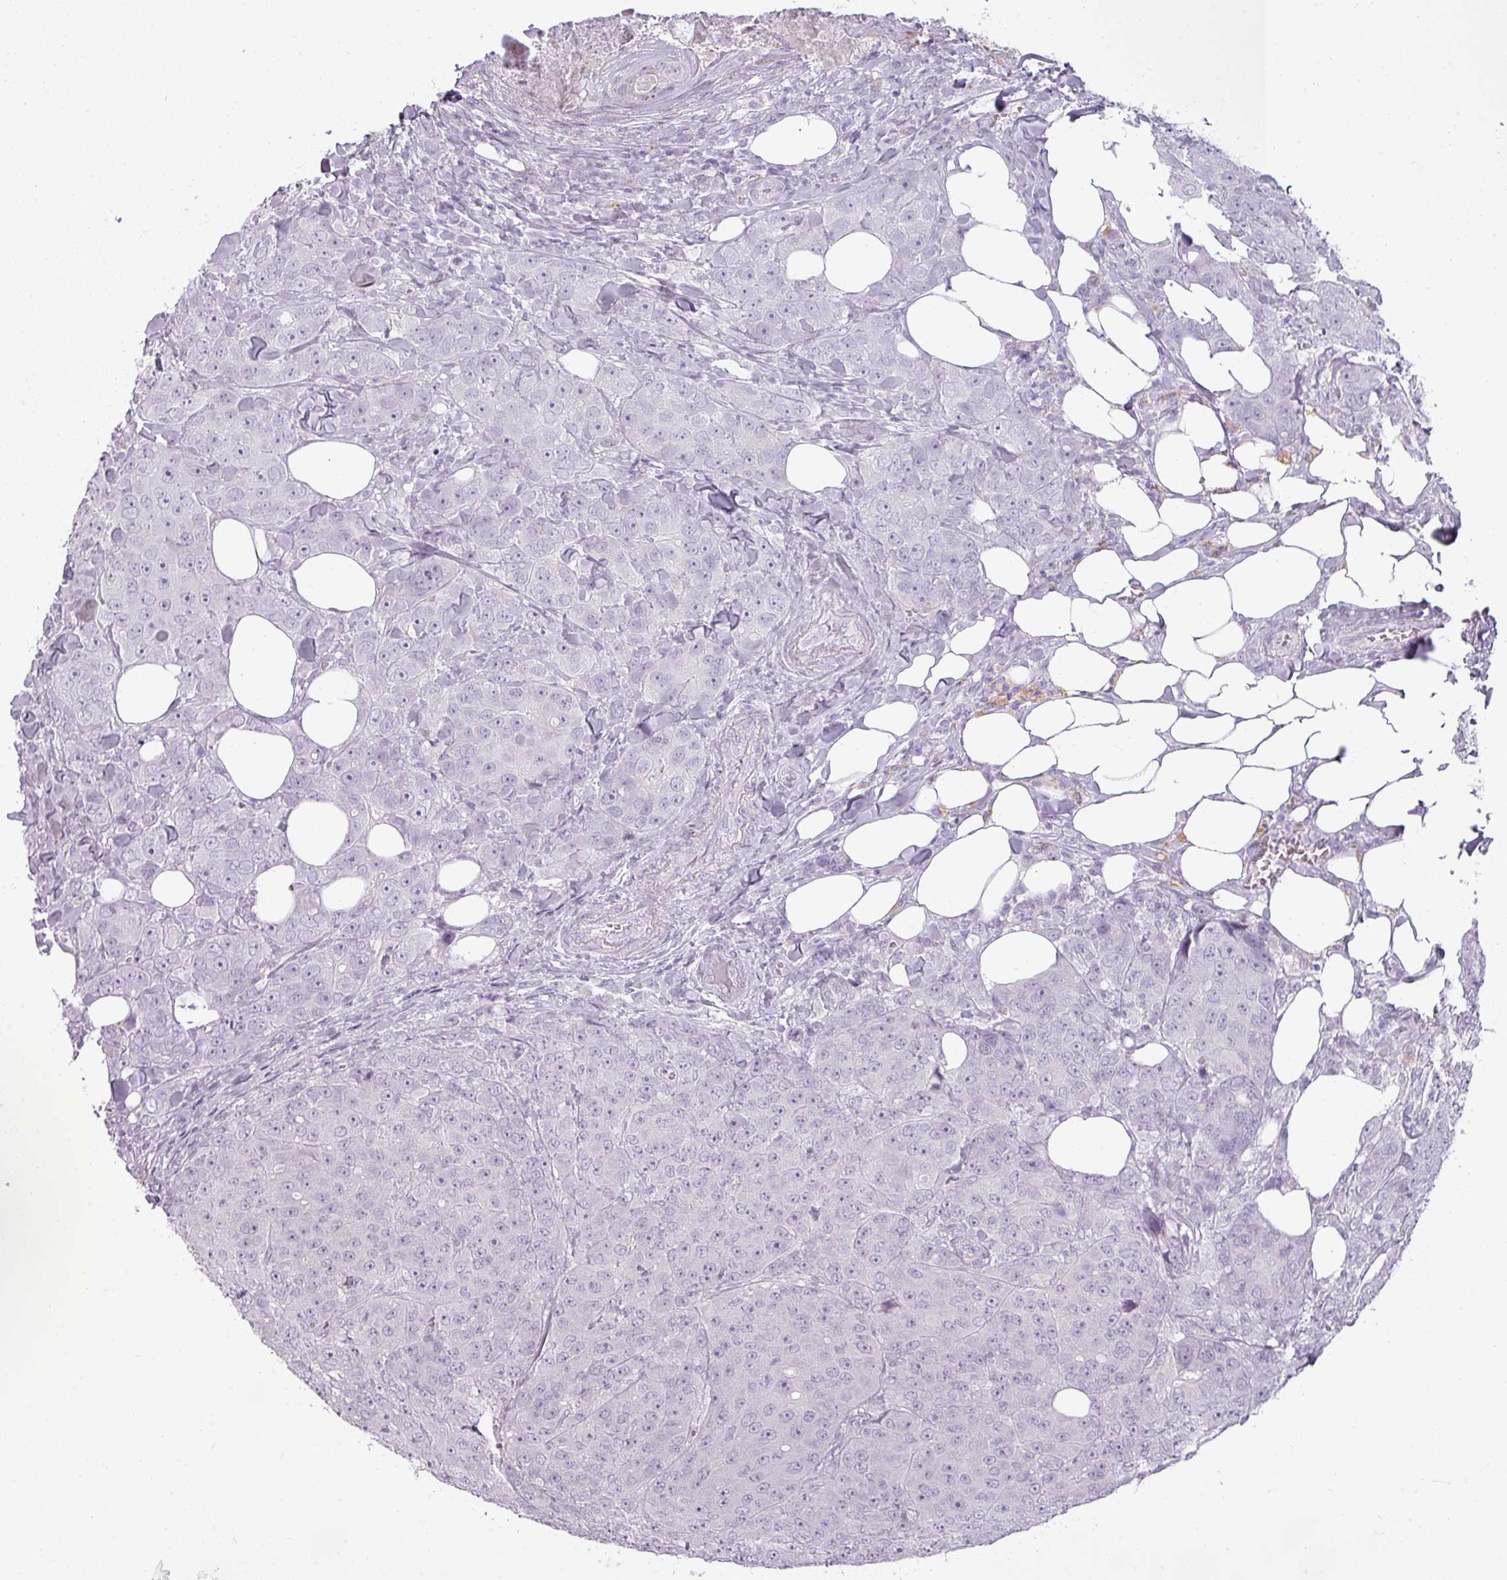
{"staining": {"intensity": "negative", "quantity": "none", "location": "none"}, "tissue": "breast cancer", "cell_type": "Tumor cells", "image_type": "cancer", "snomed": [{"axis": "morphology", "description": "Duct carcinoma"}, {"axis": "topography", "description": "Breast"}], "caption": "The photomicrograph exhibits no significant staining in tumor cells of intraductal carcinoma (breast). (Immunohistochemistry (ihc), brightfield microscopy, high magnification).", "gene": "ASB1", "patient": {"sex": "female", "age": 43}}